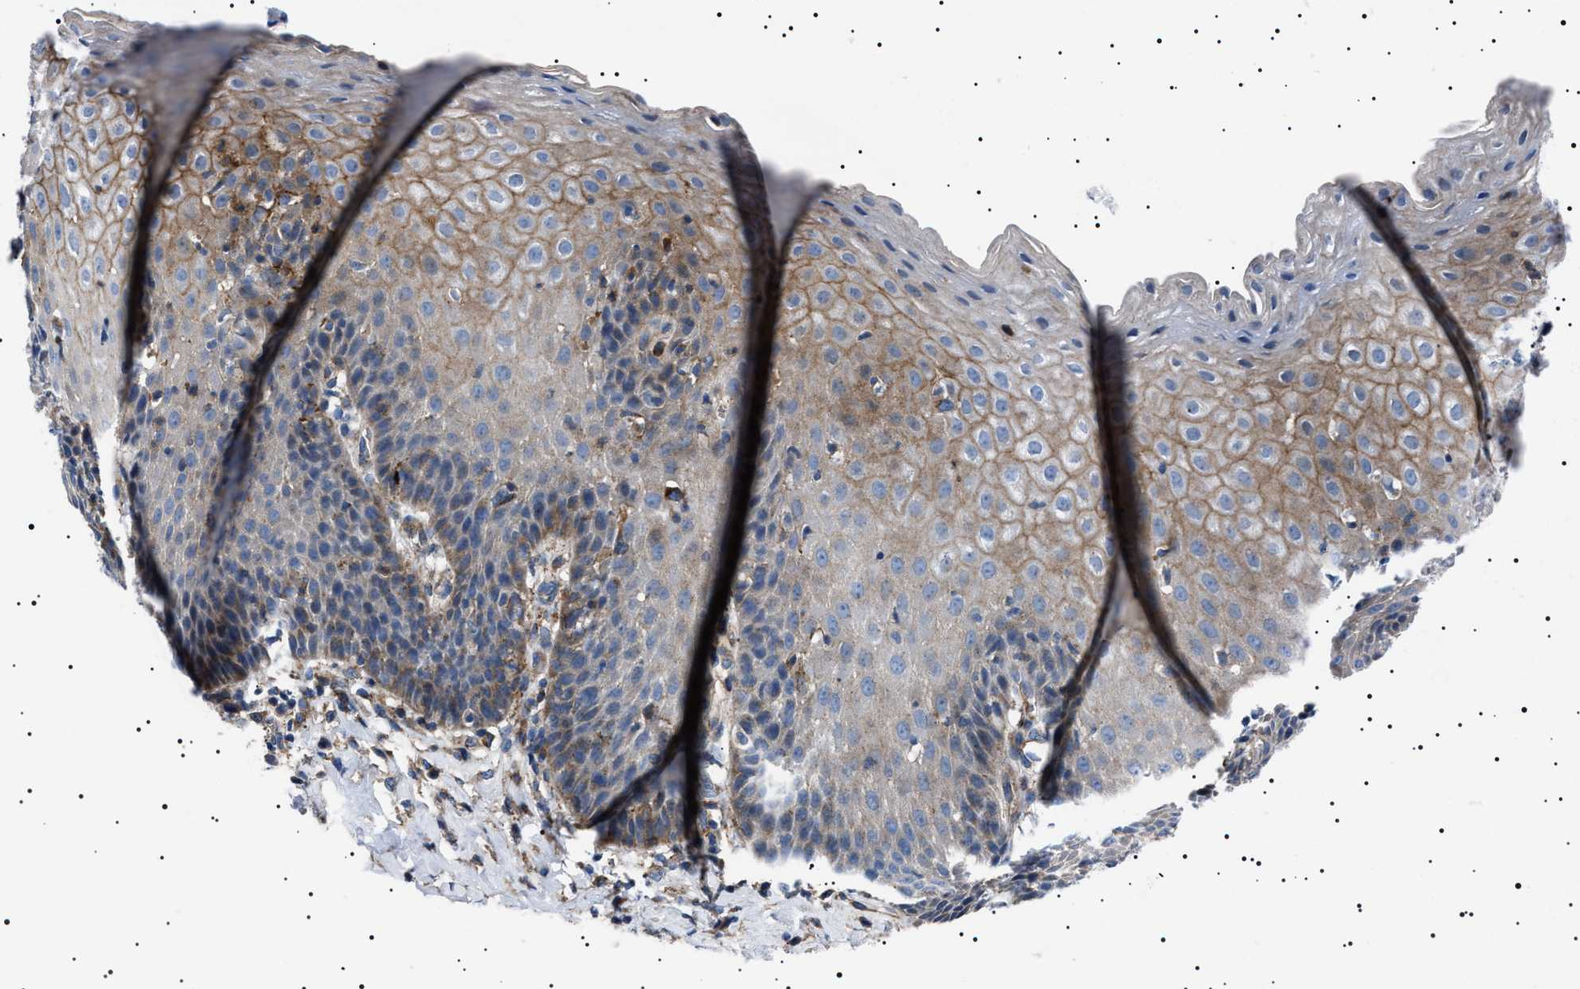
{"staining": {"intensity": "moderate", "quantity": "25%-75%", "location": "cytoplasmic/membranous"}, "tissue": "esophagus", "cell_type": "Squamous epithelial cells", "image_type": "normal", "snomed": [{"axis": "morphology", "description": "Normal tissue, NOS"}, {"axis": "topography", "description": "Esophagus"}], "caption": "Approximately 25%-75% of squamous epithelial cells in unremarkable esophagus reveal moderate cytoplasmic/membranous protein expression as visualized by brown immunohistochemical staining.", "gene": "NEU1", "patient": {"sex": "female", "age": 61}}